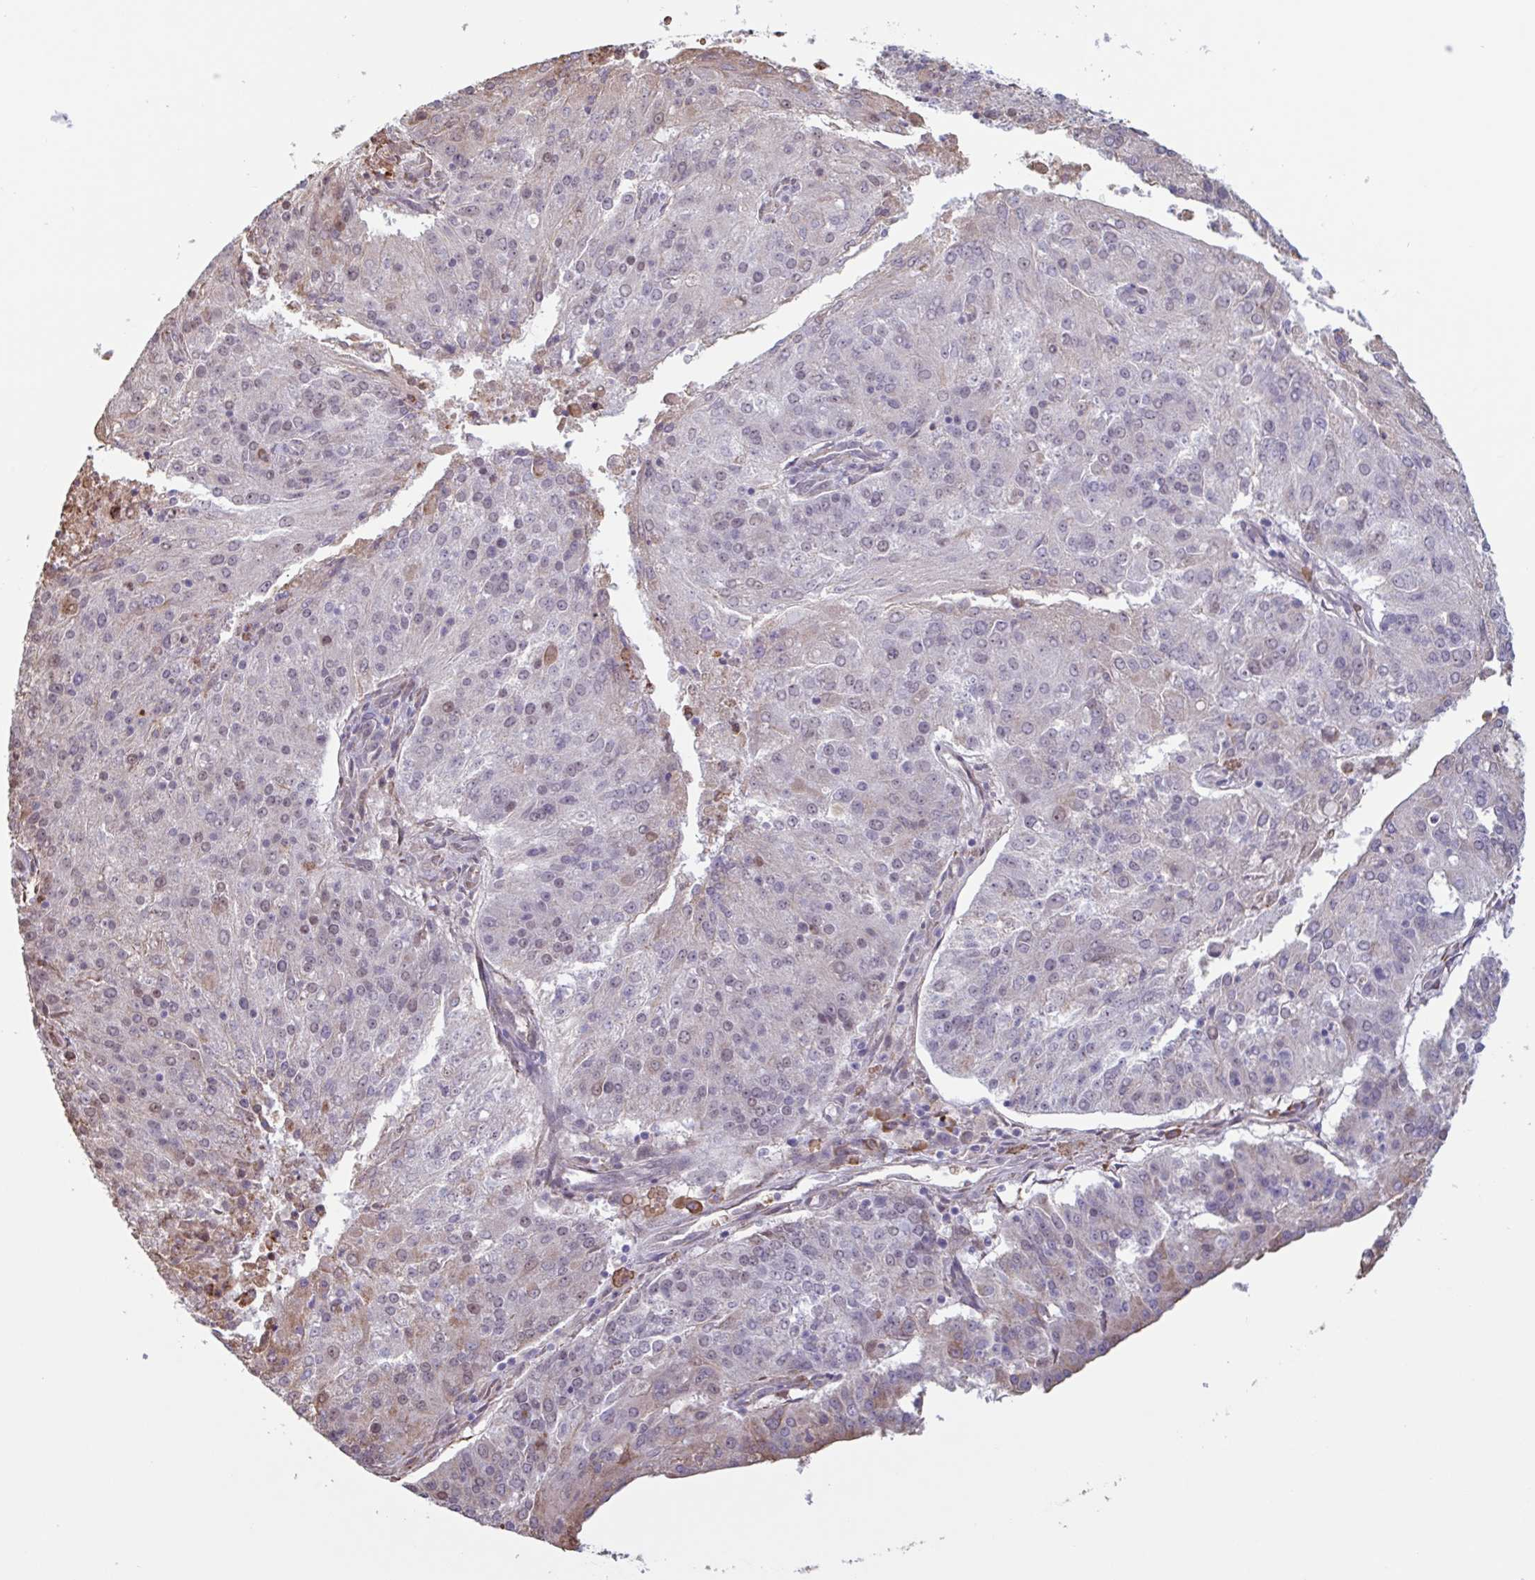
{"staining": {"intensity": "weak", "quantity": "<25%", "location": "cytoplasmic/membranous,nuclear"}, "tissue": "endometrial cancer", "cell_type": "Tumor cells", "image_type": "cancer", "snomed": [{"axis": "morphology", "description": "Adenocarcinoma, NOS"}, {"axis": "topography", "description": "Endometrium"}], "caption": "Tumor cells show no significant staining in endometrial adenocarcinoma.", "gene": "TAF1D", "patient": {"sex": "female", "age": 82}}